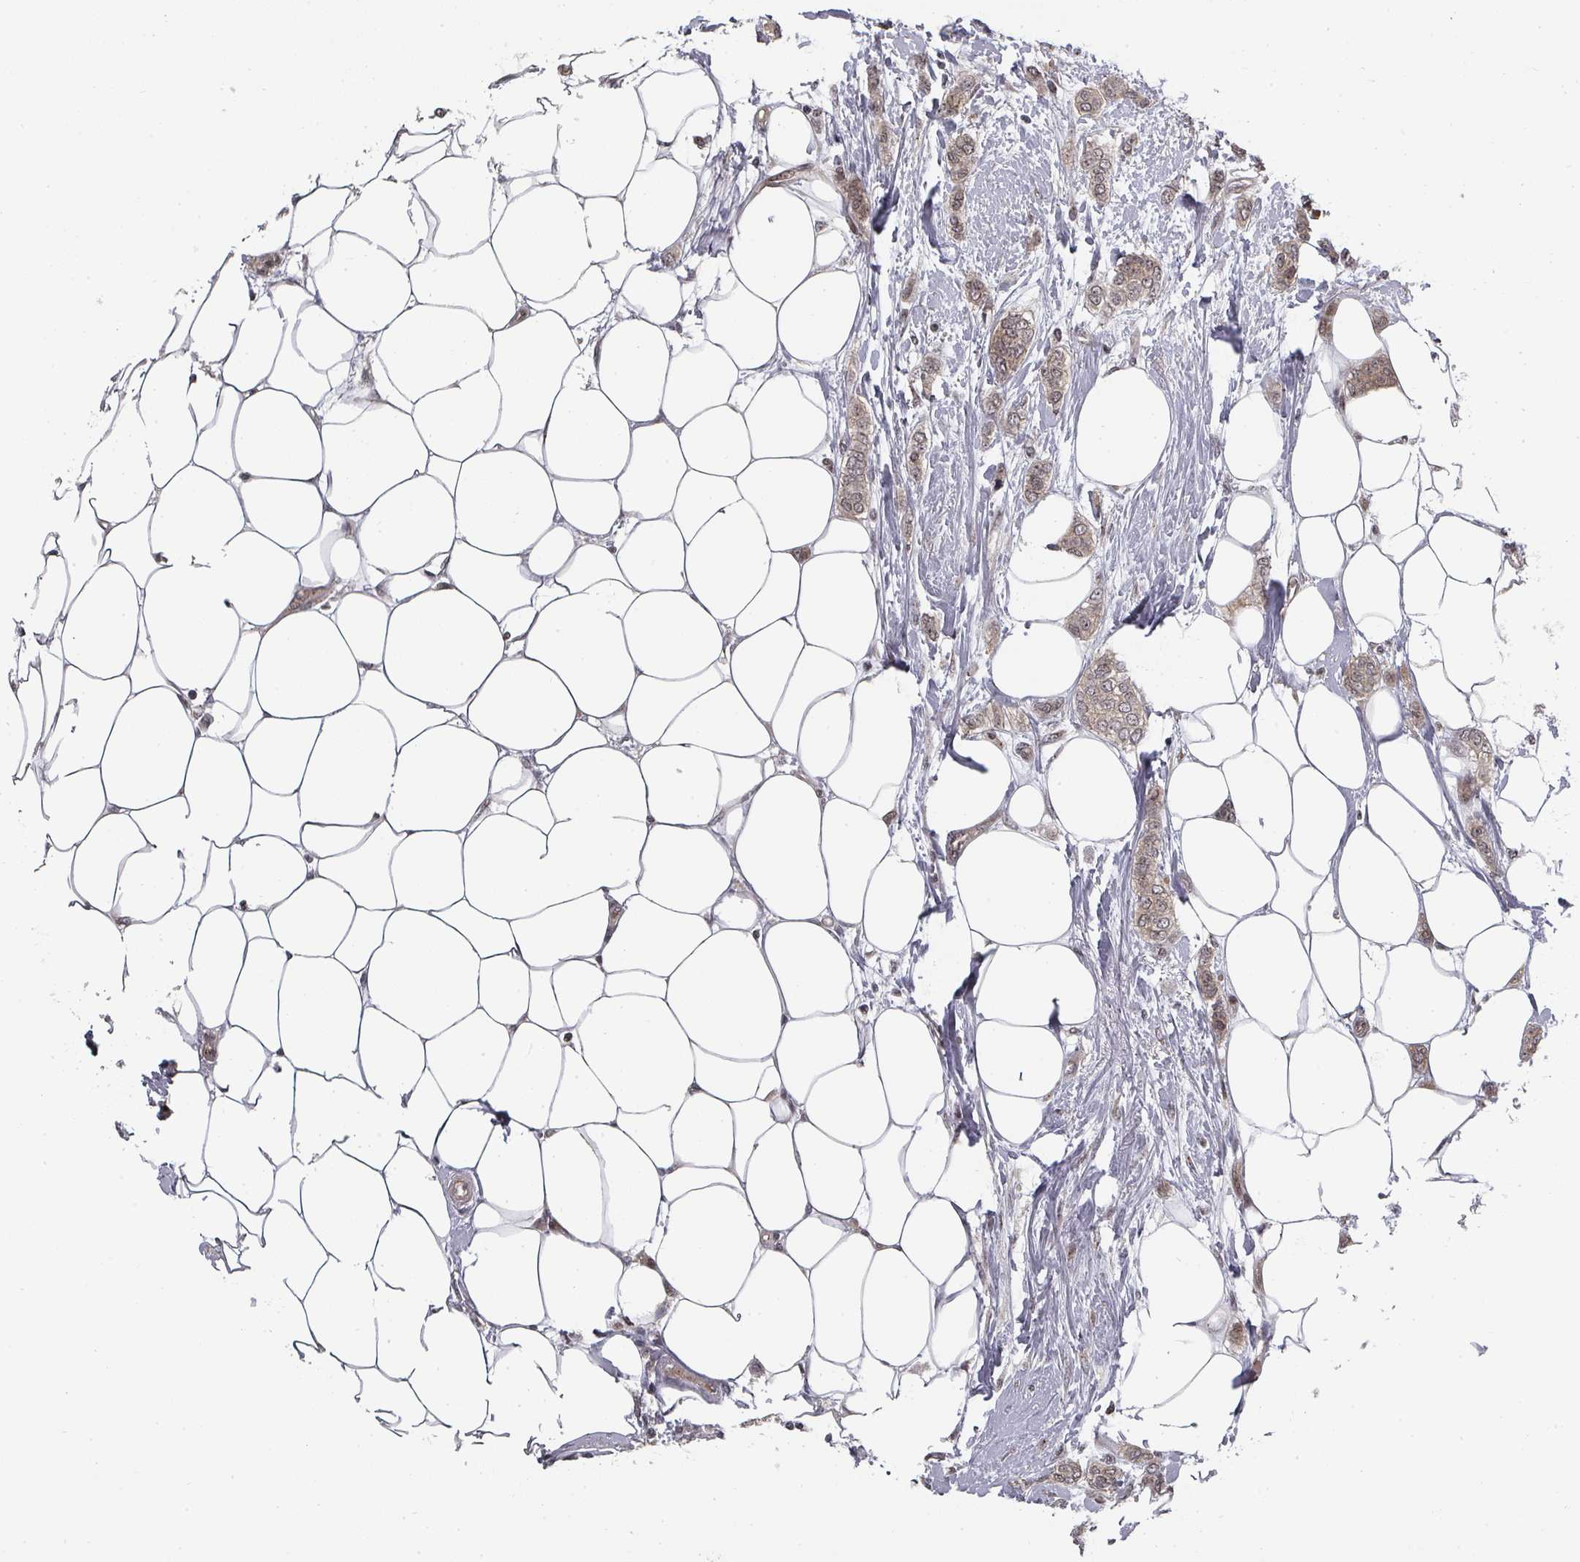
{"staining": {"intensity": "weak", "quantity": ">75%", "location": "cytoplasmic/membranous,nuclear"}, "tissue": "breast cancer", "cell_type": "Tumor cells", "image_type": "cancer", "snomed": [{"axis": "morphology", "description": "Duct carcinoma"}, {"axis": "topography", "description": "Breast"}], "caption": "Breast cancer (infiltrating ductal carcinoma) stained with a brown dye demonstrates weak cytoplasmic/membranous and nuclear positive staining in approximately >75% of tumor cells.", "gene": "KIF1C", "patient": {"sex": "female", "age": 72}}